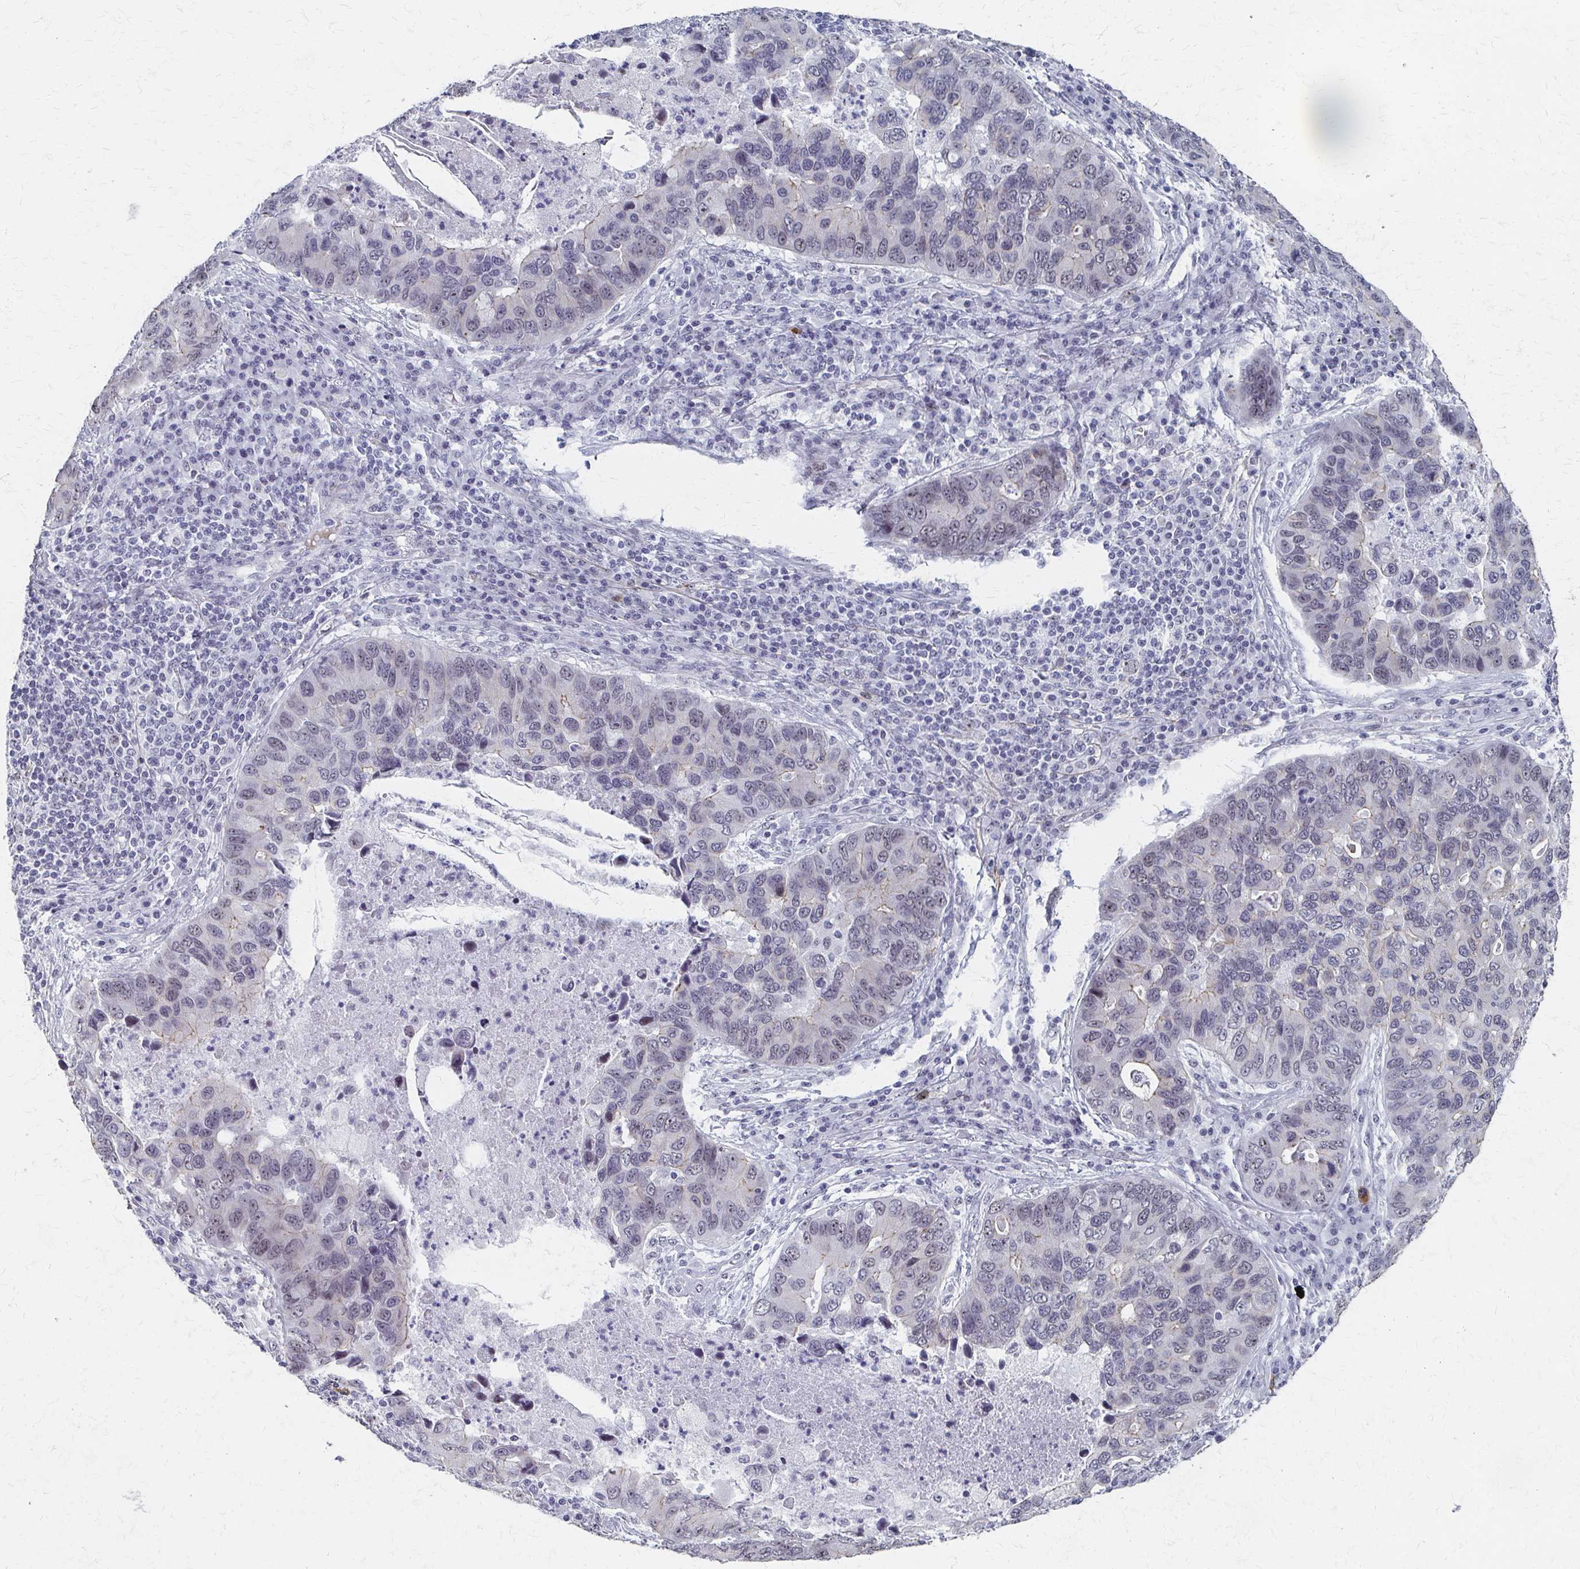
{"staining": {"intensity": "weak", "quantity": "25%-75%", "location": "nuclear"}, "tissue": "lung cancer", "cell_type": "Tumor cells", "image_type": "cancer", "snomed": [{"axis": "morphology", "description": "Adenocarcinoma, NOS"}, {"axis": "morphology", "description": "Adenocarcinoma, metastatic, NOS"}, {"axis": "topography", "description": "Lymph node"}, {"axis": "topography", "description": "Lung"}], "caption": "An IHC image of tumor tissue is shown. Protein staining in brown highlights weak nuclear positivity in lung cancer (metastatic adenocarcinoma) within tumor cells.", "gene": "PES1", "patient": {"sex": "female", "age": 54}}